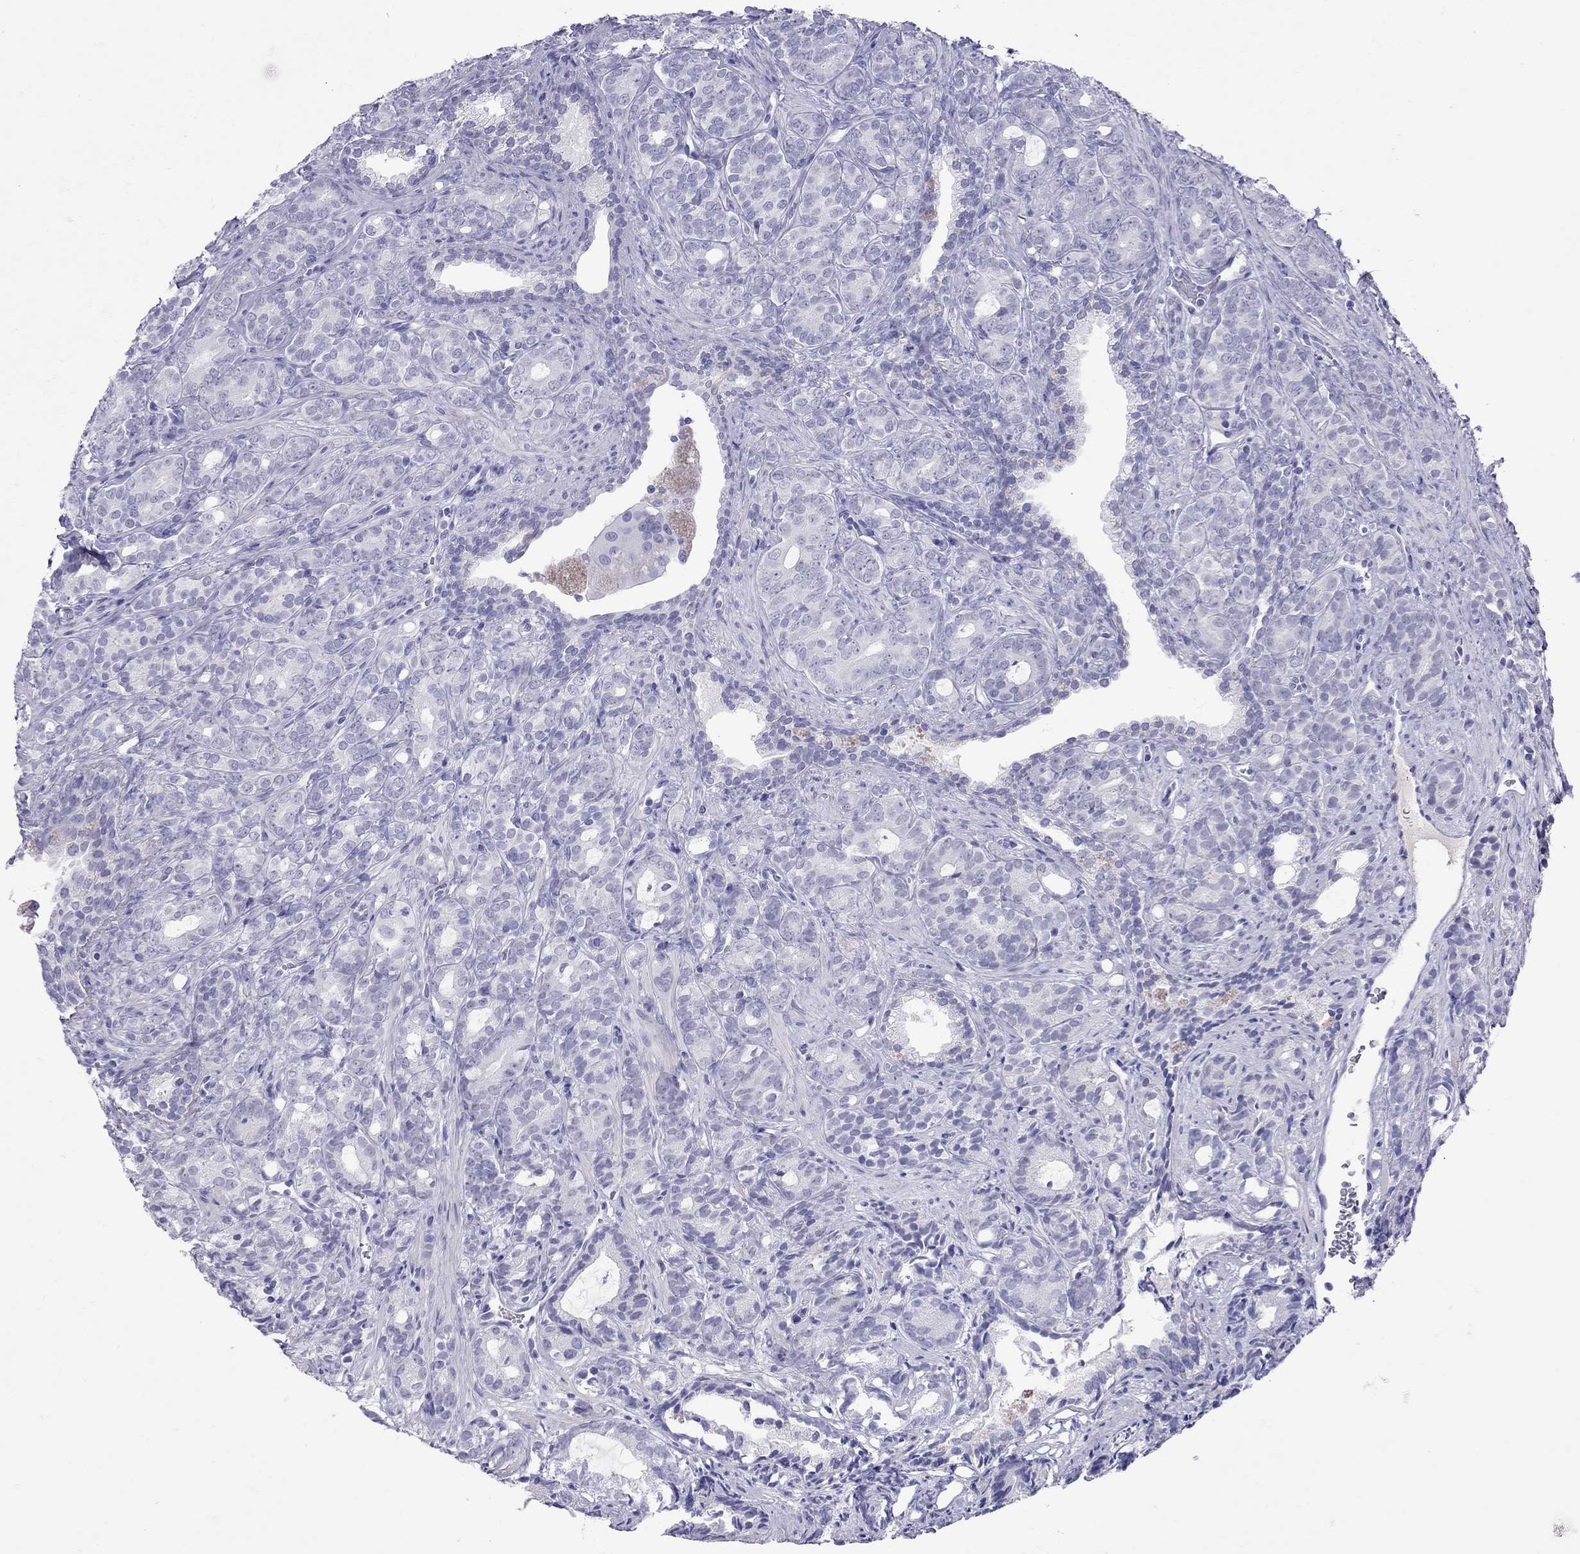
{"staining": {"intensity": "negative", "quantity": "none", "location": "none"}, "tissue": "prostate cancer", "cell_type": "Tumor cells", "image_type": "cancer", "snomed": [{"axis": "morphology", "description": "Adenocarcinoma, High grade"}, {"axis": "topography", "description": "Prostate"}], "caption": "There is no significant expression in tumor cells of prostate adenocarcinoma (high-grade). (Immunohistochemistry (ihc), brightfield microscopy, high magnification).", "gene": "GRIA2", "patient": {"sex": "male", "age": 84}}